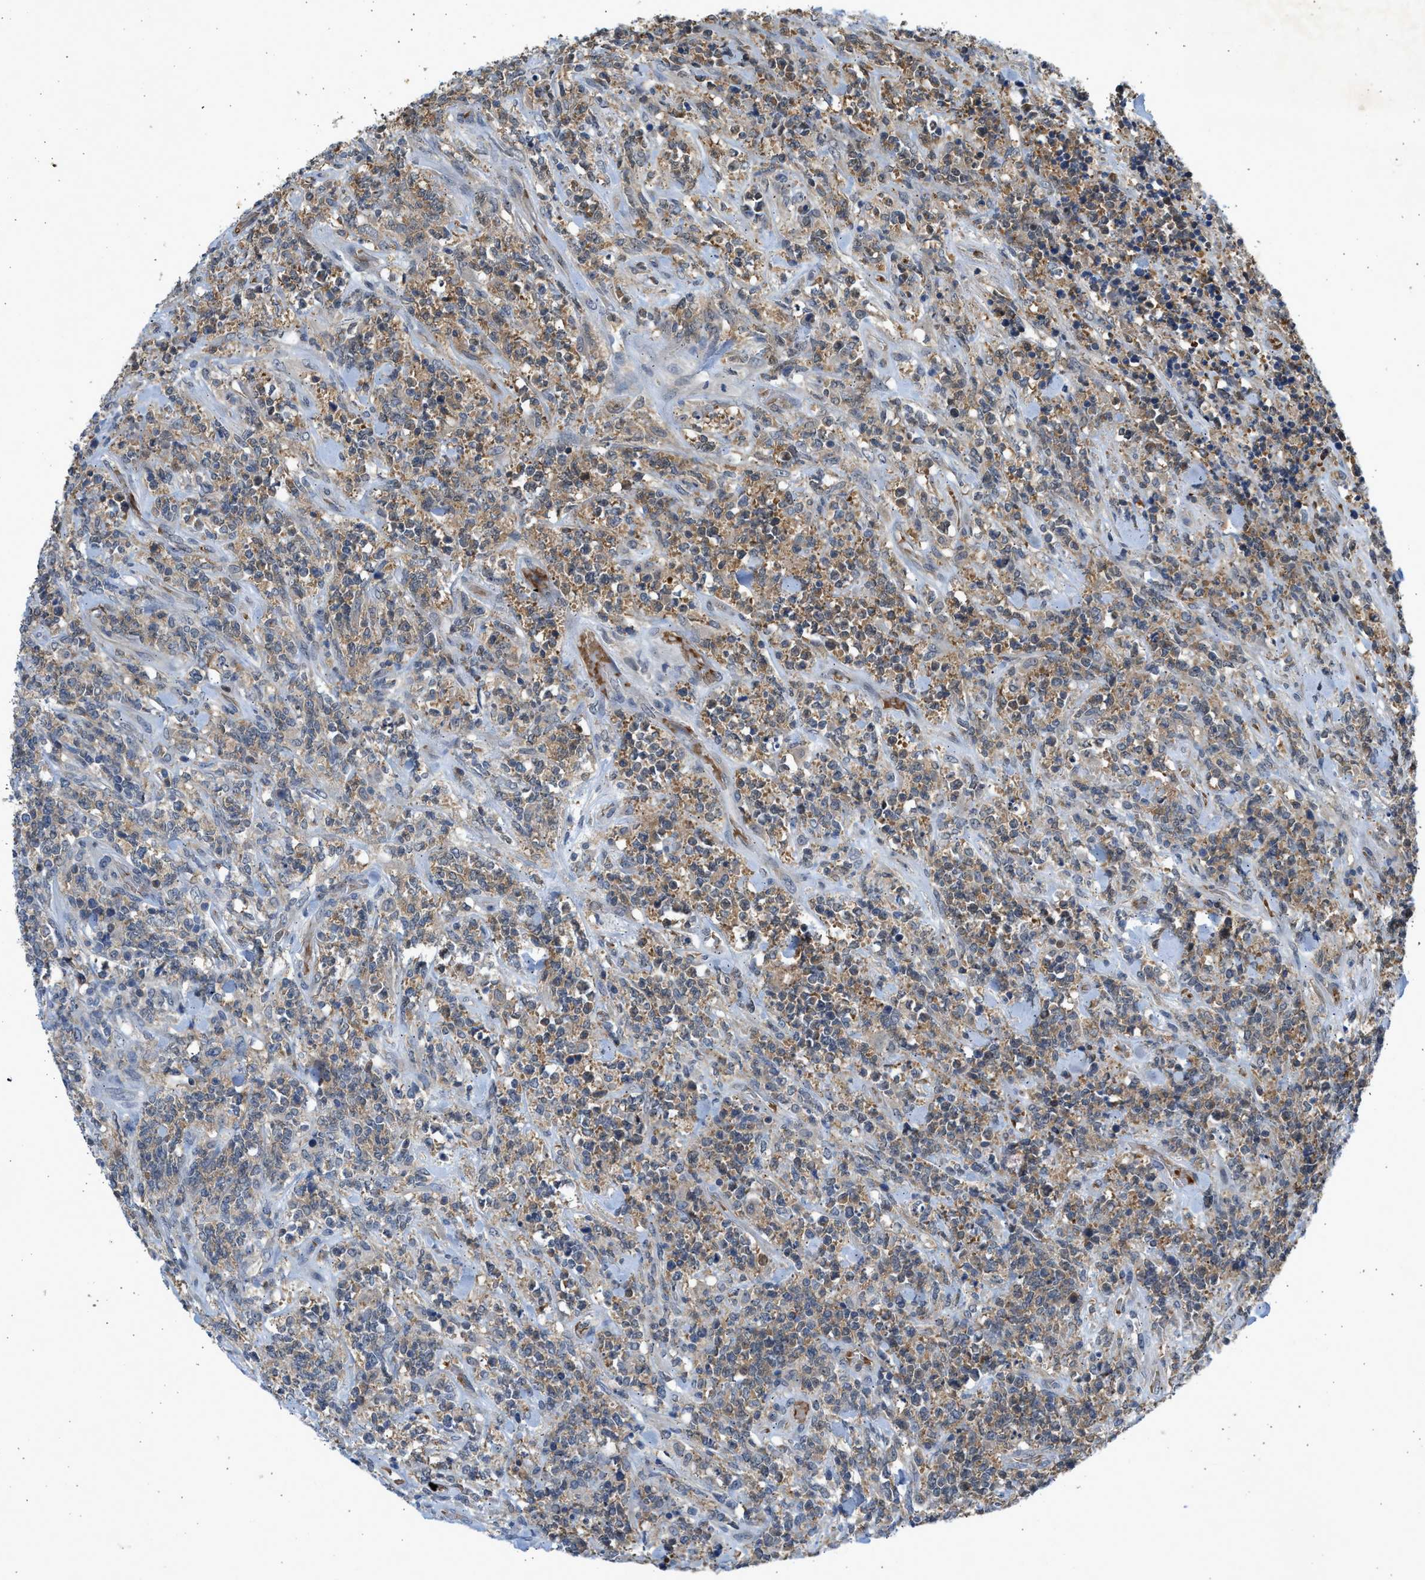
{"staining": {"intensity": "moderate", "quantity": ">75%", "location": "cytoplasmic/membranous"}, "tissue": "lymphoma", "cell_type": "Tumor cells", "image_type": "cancer", "snomed": [{"axis": "morphology", "description": "Malignant lymphoma, non-Hodgkin's type, High grade"}, {"axis": "topography", "description": "Soft tissue"}], "caption": "Lymphoma stained for a protein shows moderate cytoplasmic/membranous positivity in tumor cells. The staining was performed using DAB (3,3'-diaminobenzidine), with brown indicating positive protein expression. Nuclei are stained blue with hematoxylin.", "gene": "MAPK7", "patient": {"sex": "male", "age": 18}}